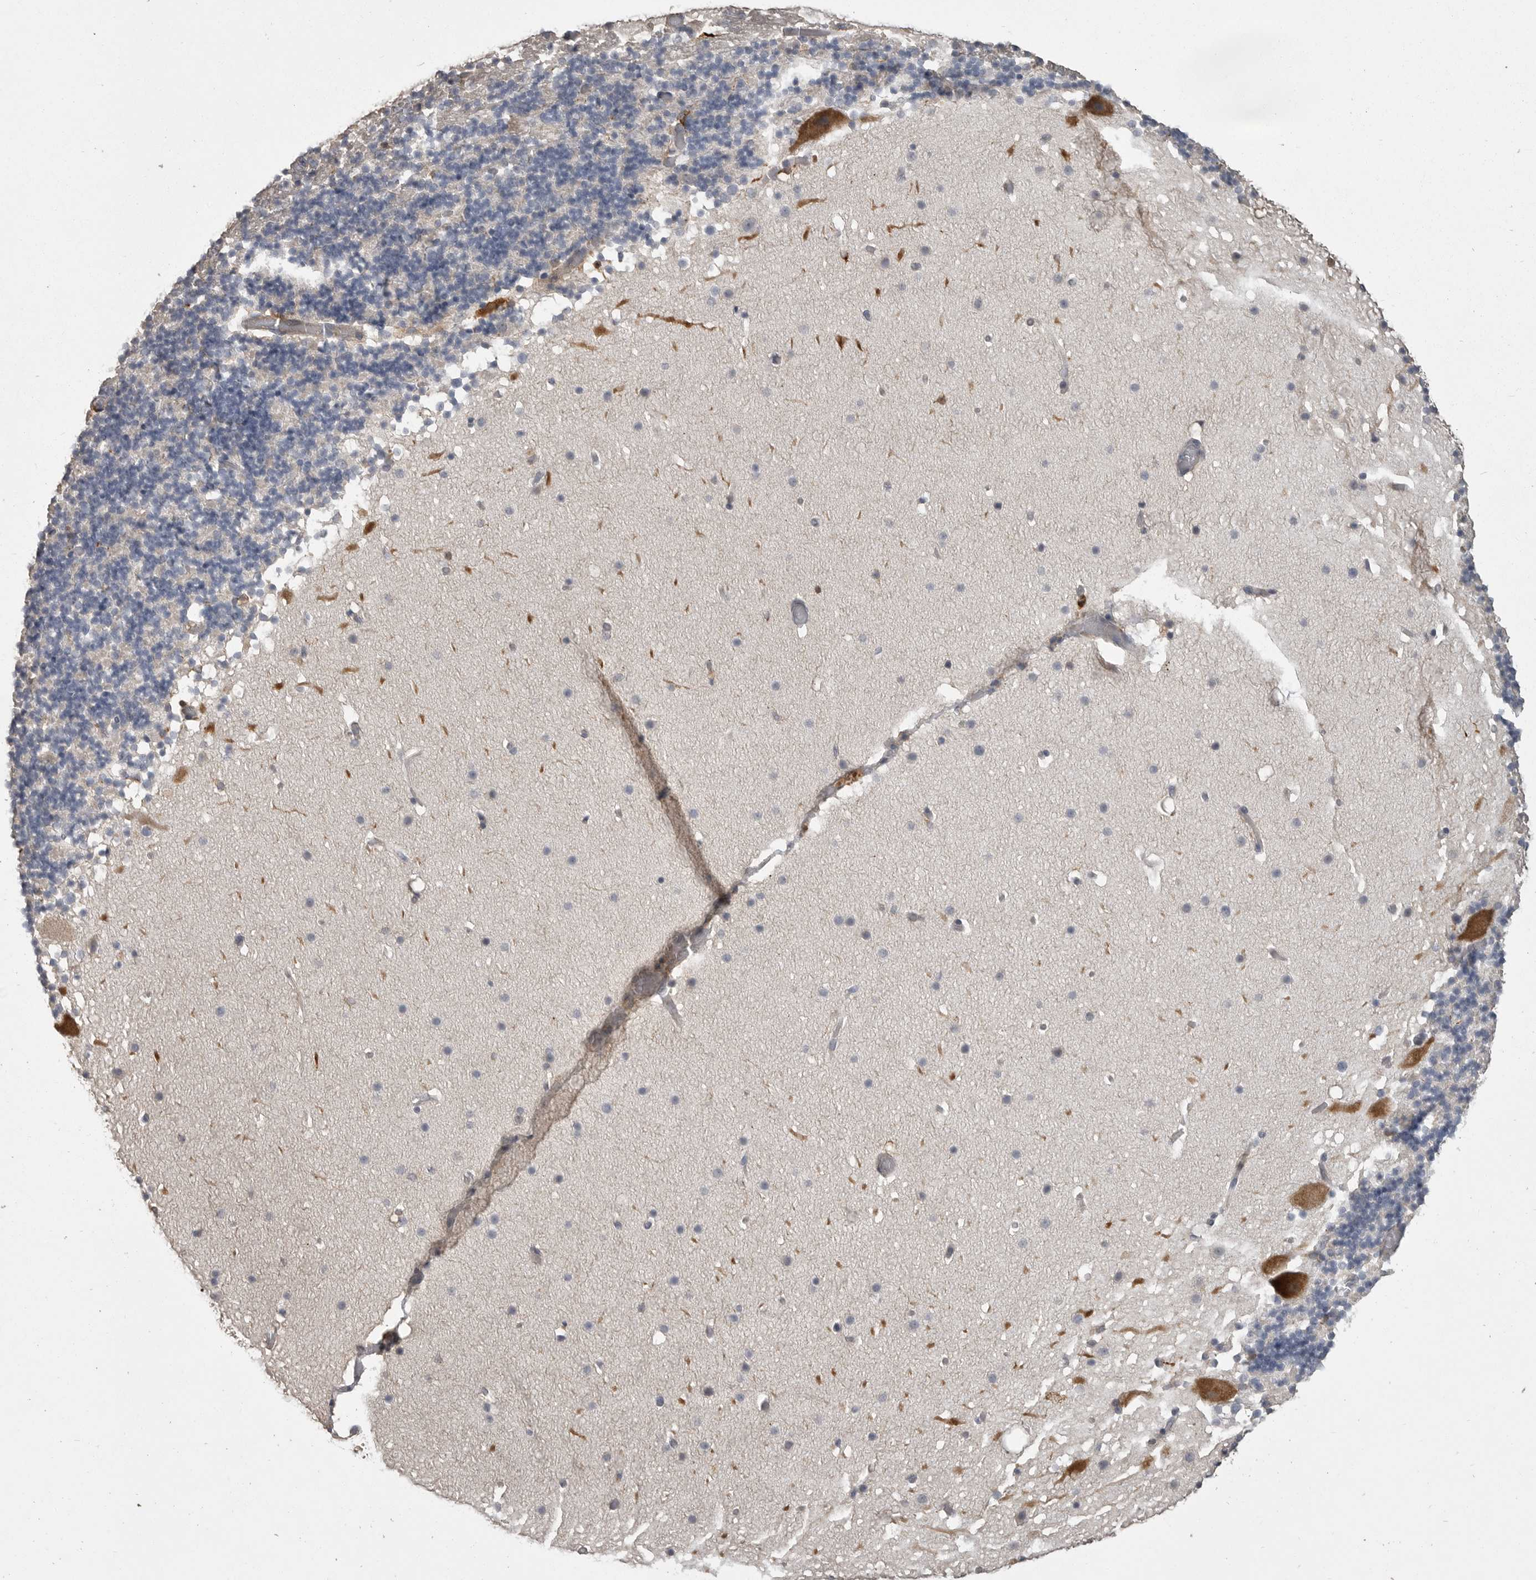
{"staining": {"intensity": "negative", "quantity": "none", "location": "none"}, "tissue": "cerebellum", "cell_type": "Cells in granular layer", "image_type": "normal", "snomed": [{"axis": "morphology", "description": "Normal tissue, NOS"}, {"axis": "topography", "description": "Cerebellum"}], "caption": "Protein analysis of unremarkable cerebellum demonstrates no significant positivity in cells in granular layer.", "gene": "CMTM6", "patient": {"sex": "male", "age": 57}}